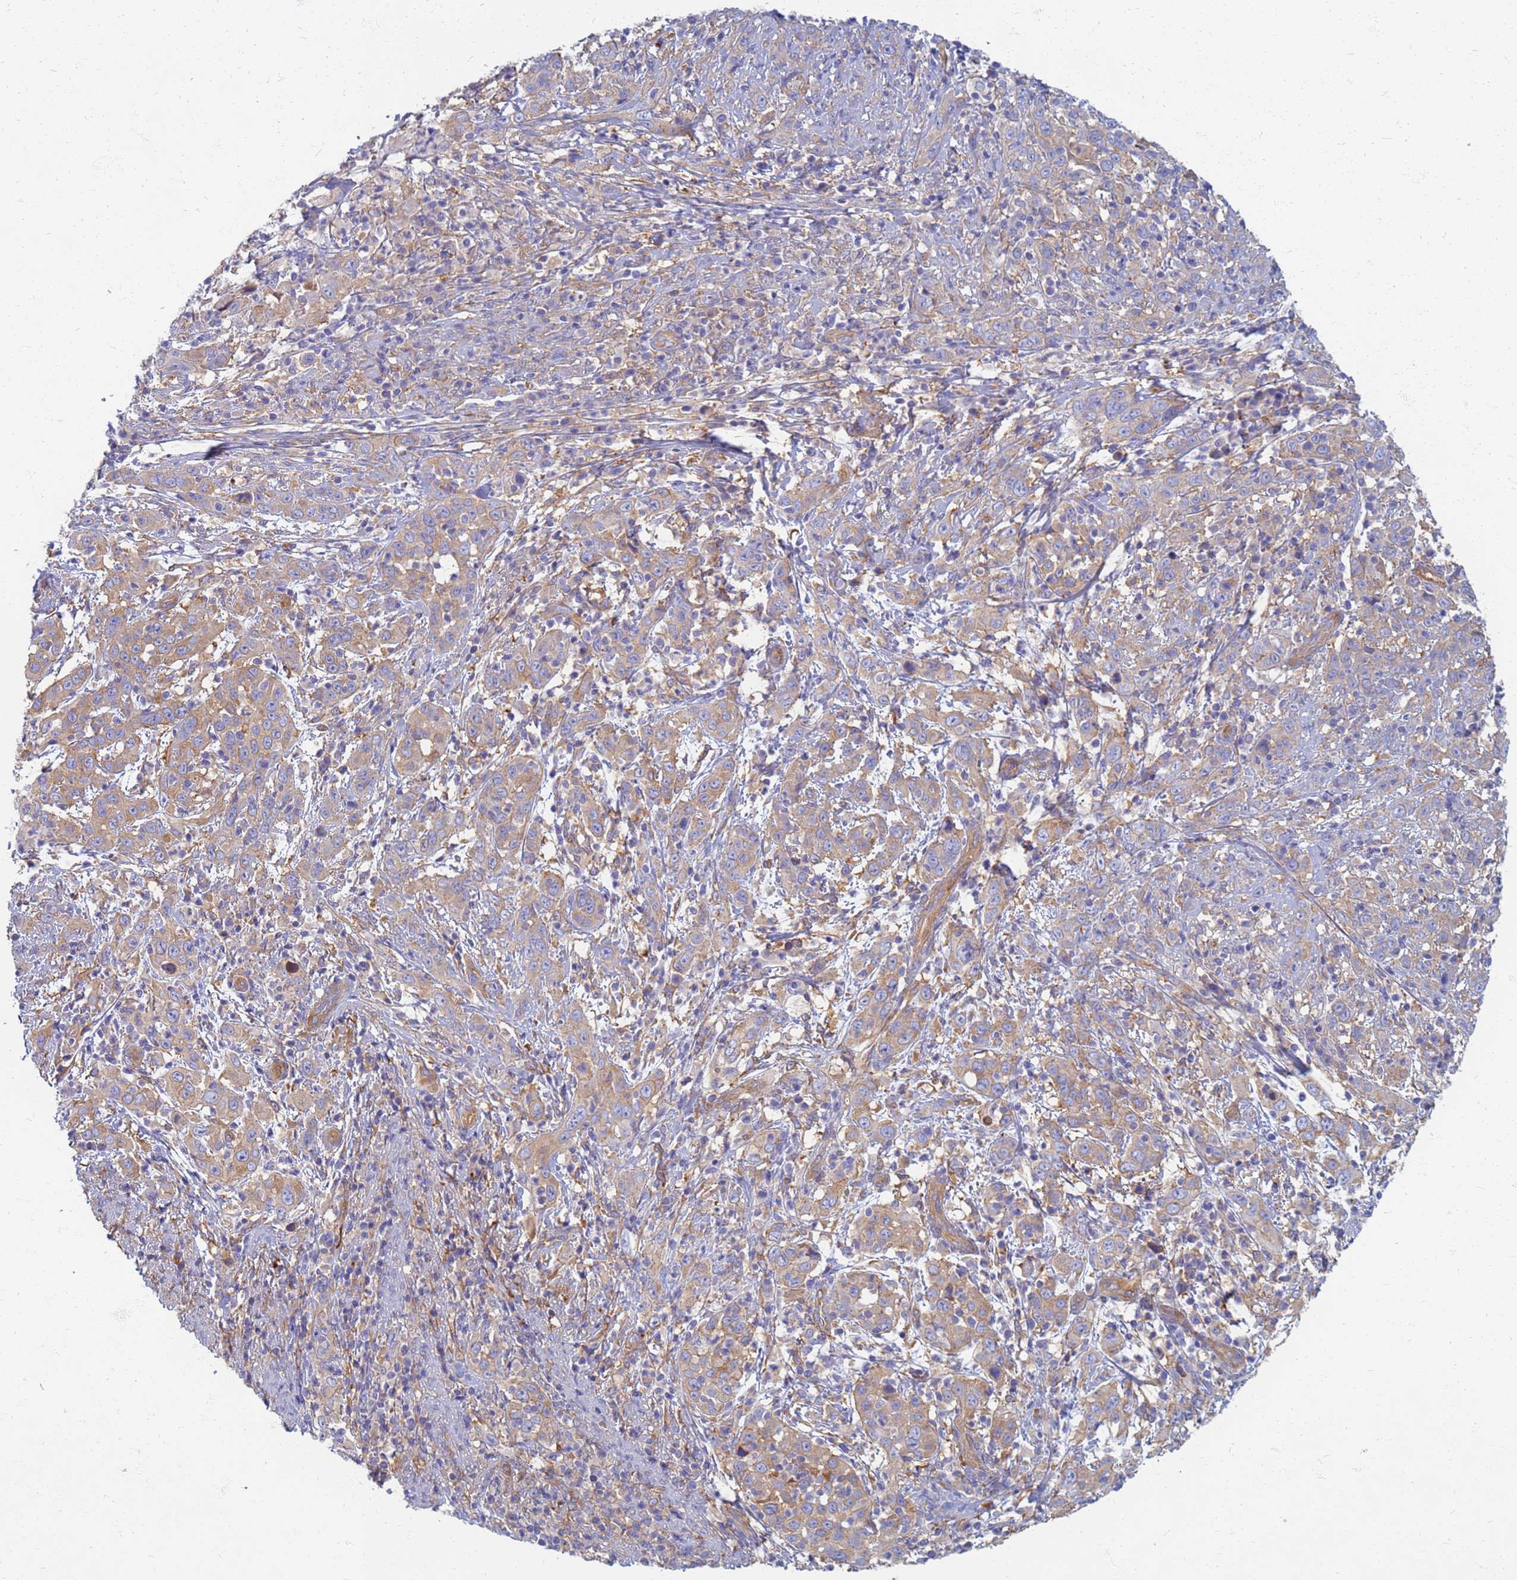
{"staining": {"intensity": "weak", "quantity": "25%-75%", "location": "cytoplasmic/membranous"}, "tissue": "cervical cancer", "cell_type": "Tumor cells", "image_type": "cancer", "snomed": [{"axis": "morphology", "description": "Squamous cell carcinoma, NOS"}, {"axis": "topography", "description": "Cervix"}], "caption": "Cervical cancer stained with IHC reveals weak cytoplasmic/membranous expression in about 25%-75% of tumor cells.", "gene": "EEA1", "patient": {"sex": "female", "age": 46}}